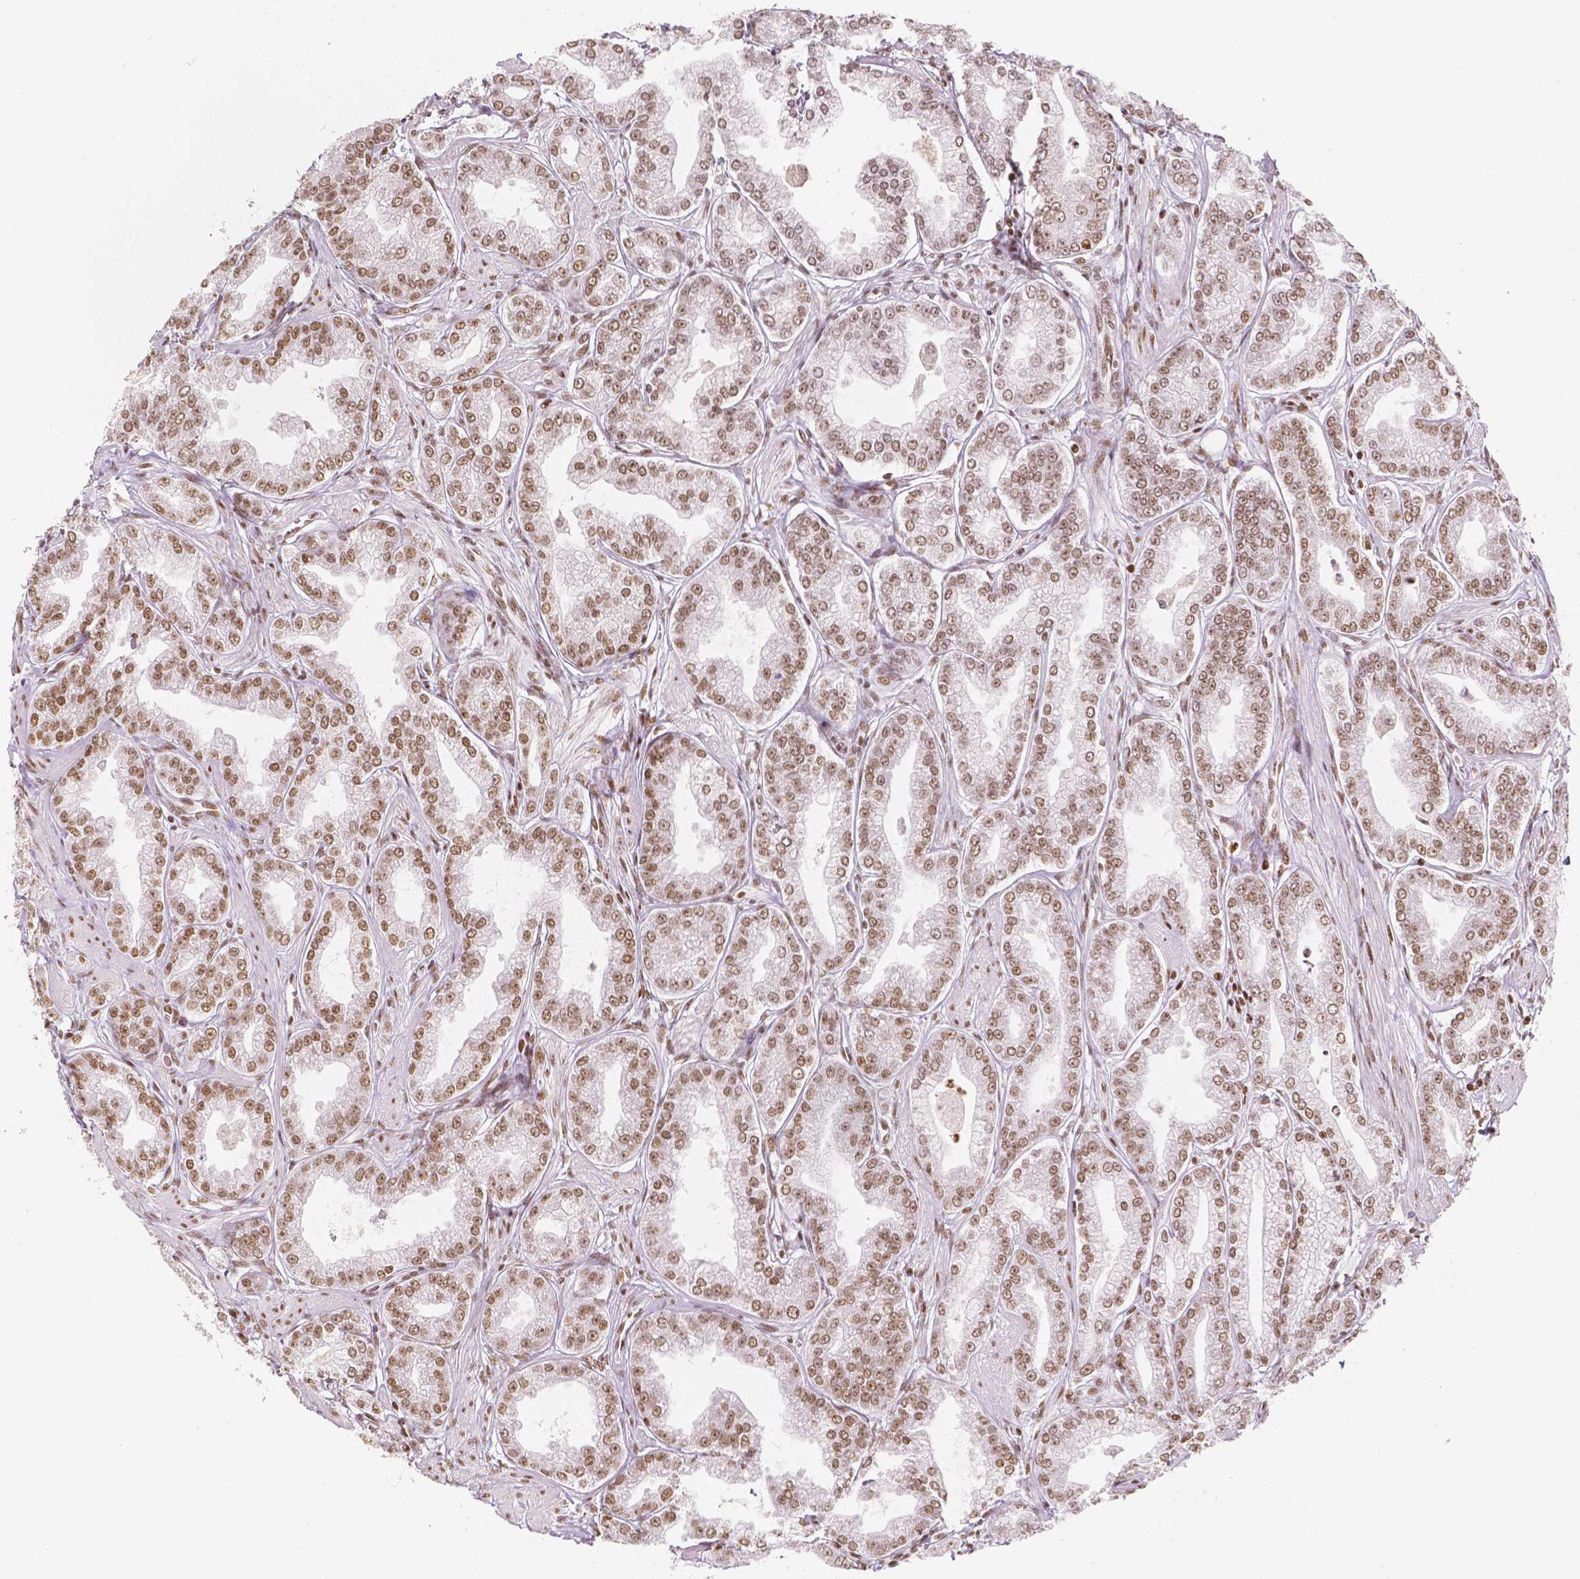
{"staining": {"intensity": "moderate", "quantity": ">75%", "location": "nuclear"}, "tissue": "prostate cancer", "cell_type": "Tumor cells", "image_type": "cancer", "snomed": [{"axis": "morphology", "description": "Adenocarcinoma, NOS"}, {"axis": "topography", "description": "Prostate"}], "caption": "High-magnification brightfield microscopy of adenocarcinoma (prostate) stained with DAB (brown) and counterstained with hematoxylin (blue). tumor cells exhibit moderate nuclear staining is seen in about>75% of cells.", "gene": "HDAC1", "patient": {"sex": "male", "age": 71}}